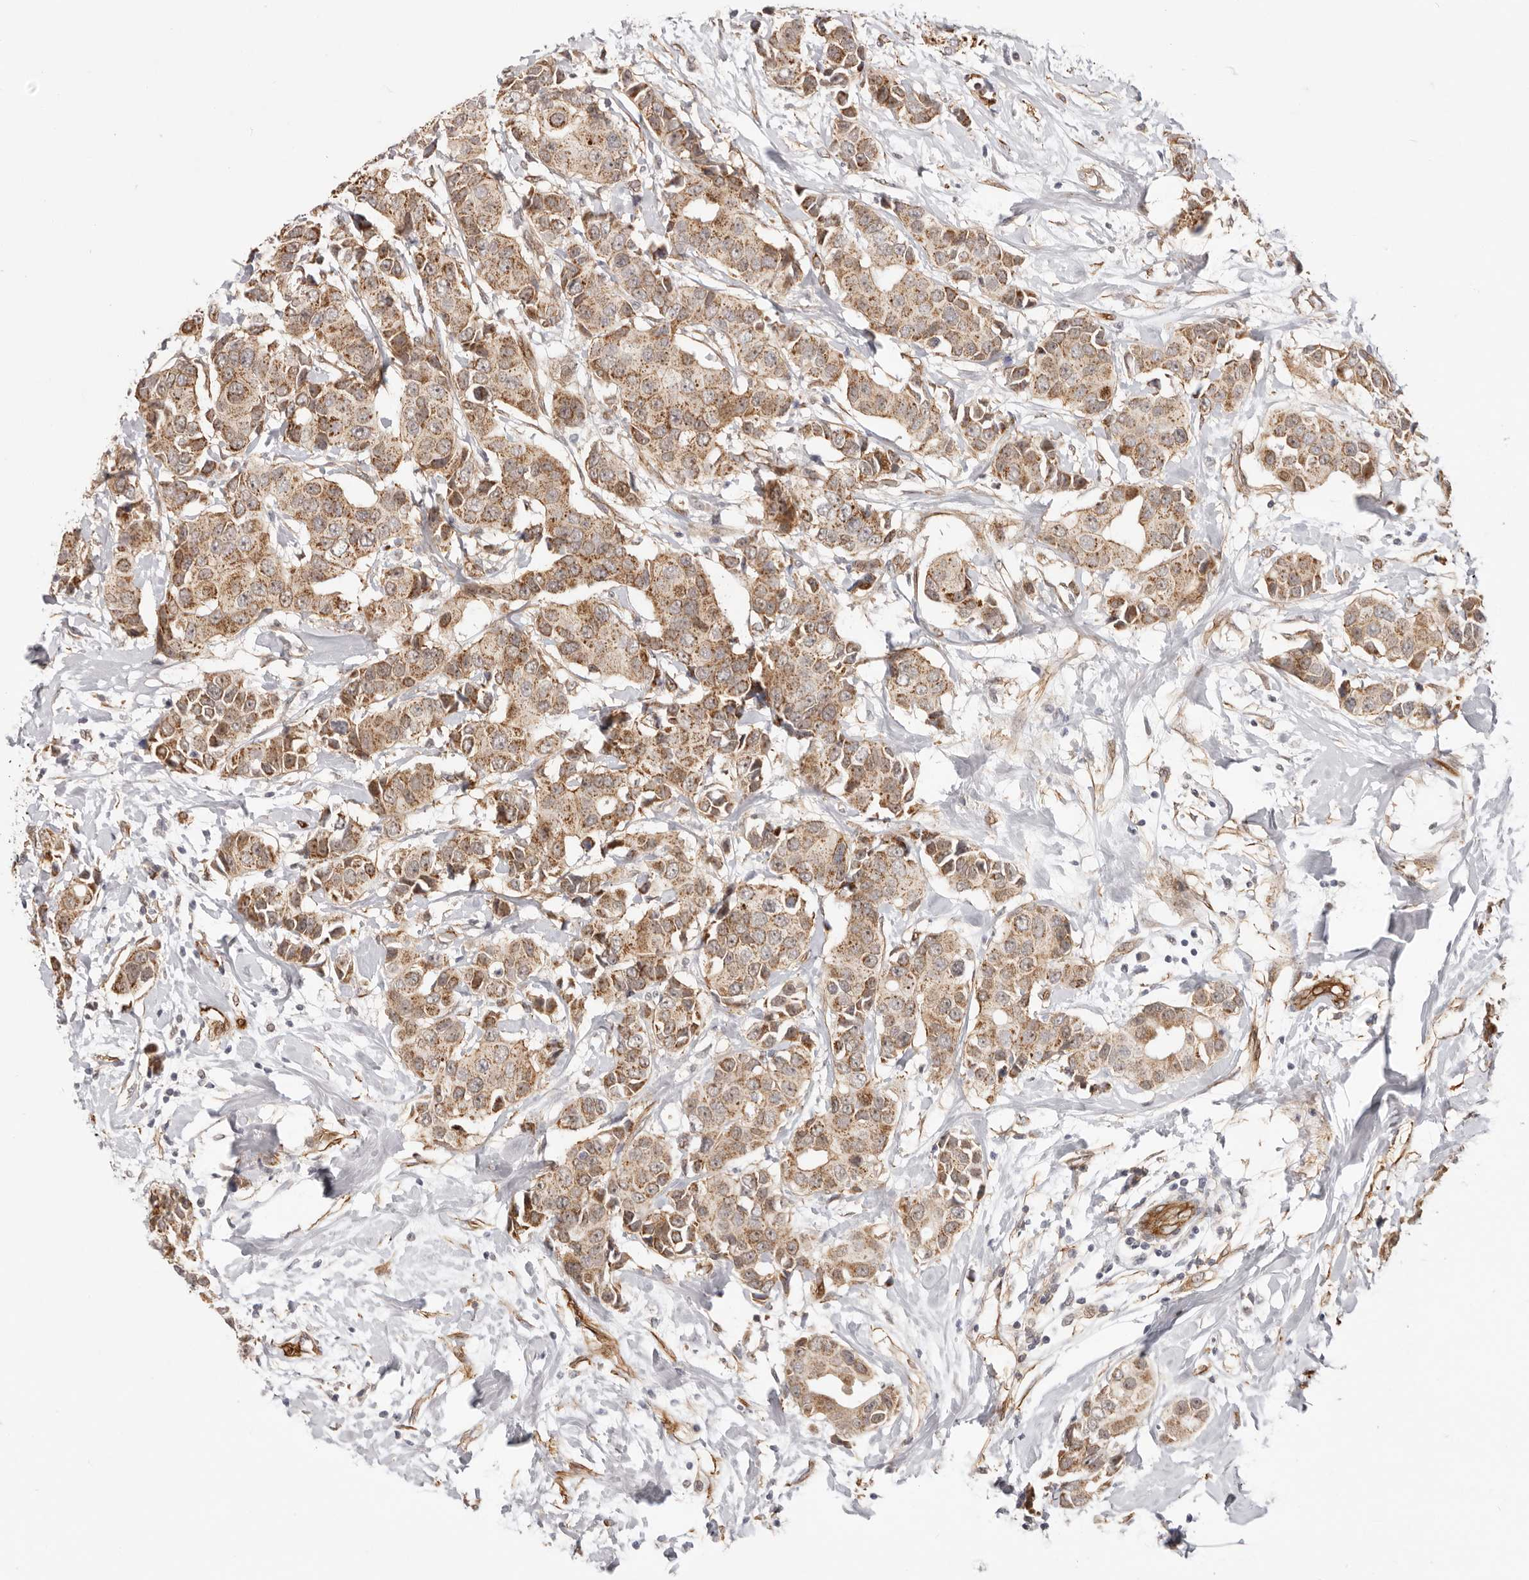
{"staining": {"intensity": "moderate", "quantity": ">75%", "location": "cytoplasmic/membranous"}, "tissue": "breast cancer", "cell_type": "Tumor cells", "image_type": "cancer", "snomed": [{"axis": "morphology", "description": "Normal tissue, NOS"}, {"axis": "morphology", "description": "Duct carcinoma"}, {"axis": "topography", "description": "Breast"}], "caption": "The image reveals a brown stain indicating the presence of a protein in the cytoplasmic/membranous of tumor cells in breast cancer (intraductal carcinoma).", "gene": "SZT2", "patient": {"sex": "female", "age": 39}}